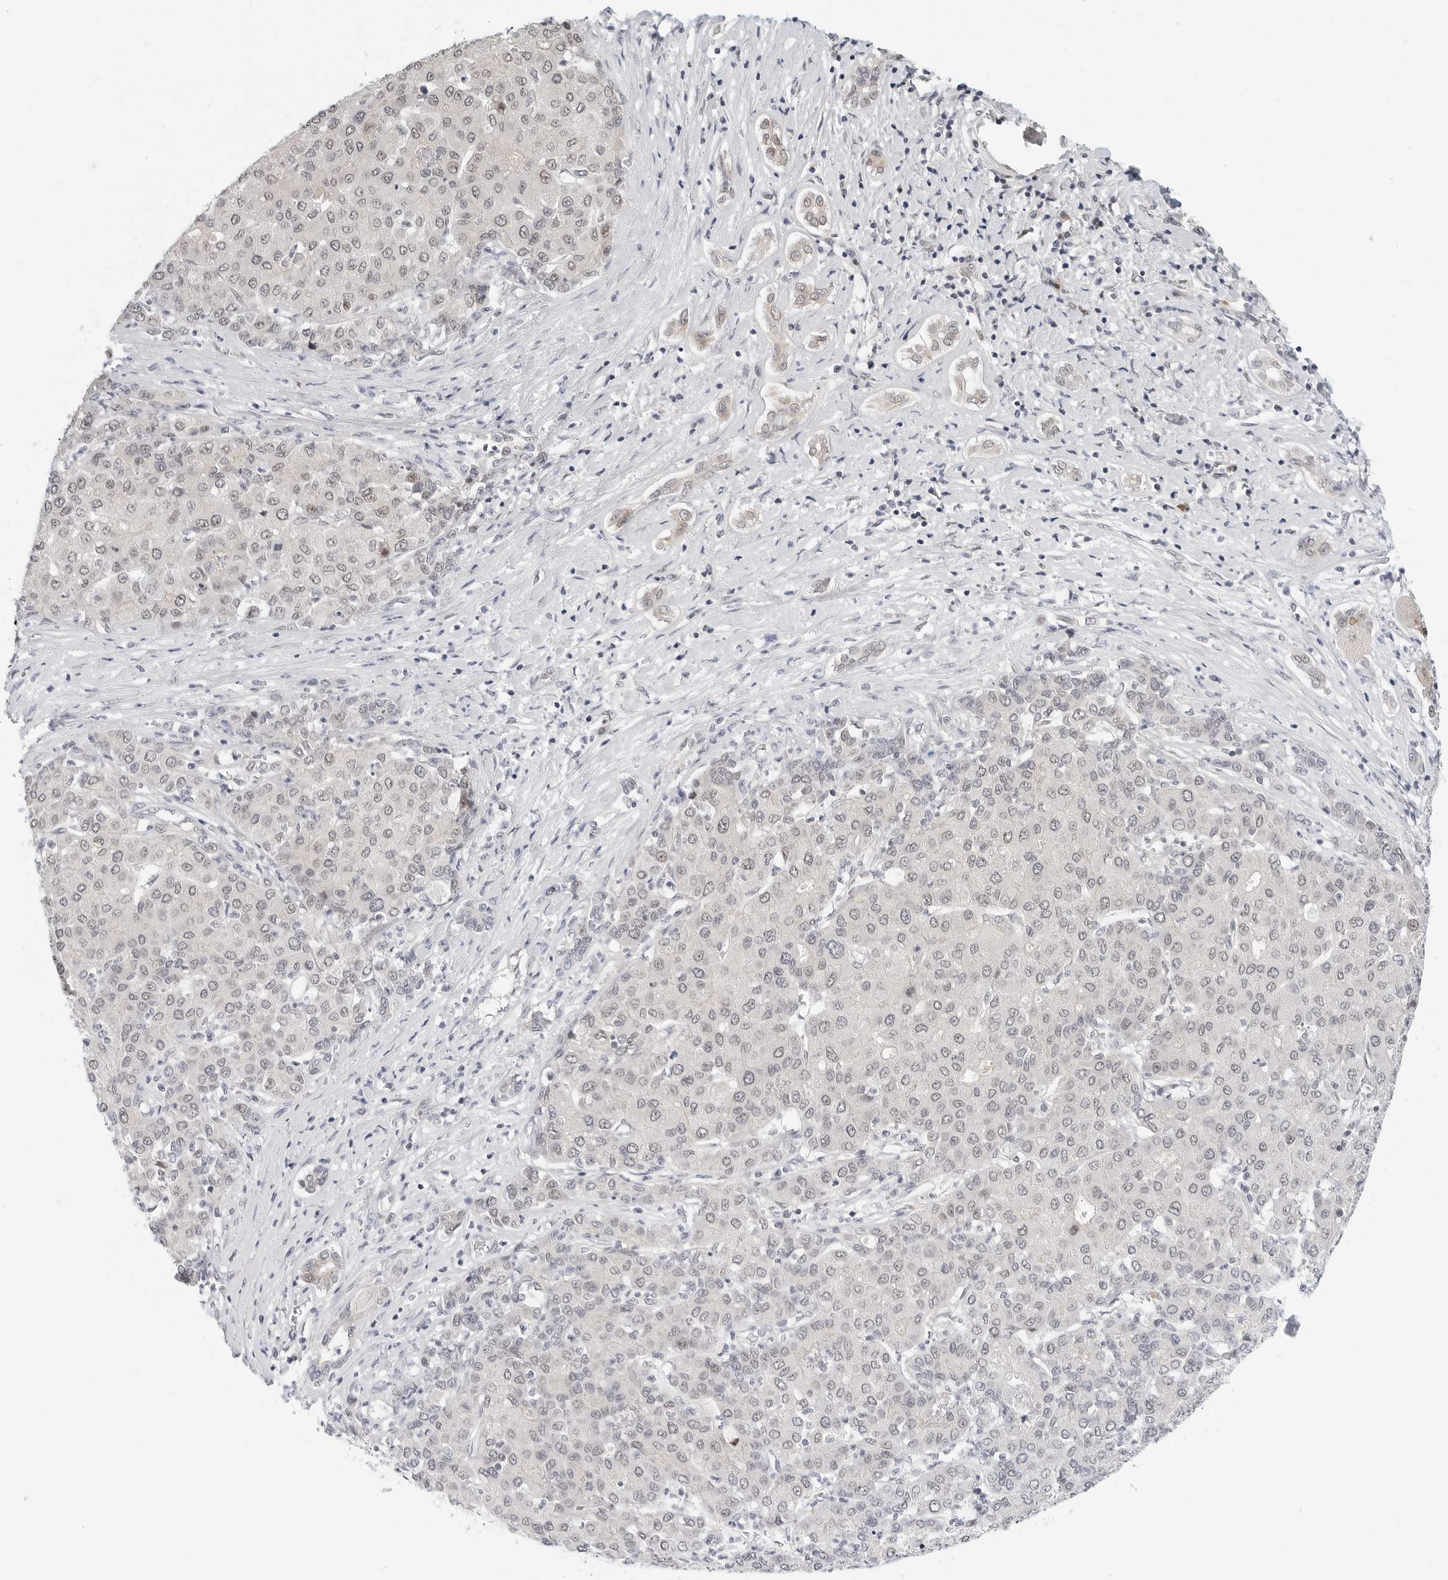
{"staining": {"intensity": "negative", "quantity": "none", "location": "none"}, "tissue": "liver cancer", "cell_type": "Tumor cells", "image_type": "cancer", "snomed": [{"axis": "morphology", "description": "Carcinoma, Hepatocellular, NOS"}, {"axis": "topography", "description": "Liver"}], "caption": "The micrograph exhibits no significant expression in tumor cells of liver cancer (hepatocellular carcinoma). Brightfield microscopy of immunohistochemistry (IHC) stained with DAB (3,3'-diaminobenzidine) (brown) and hematoxylin (blue), captured at high magnification.", "gene": "TSEN2", "patient": {"sex": "male", "age": 65}}